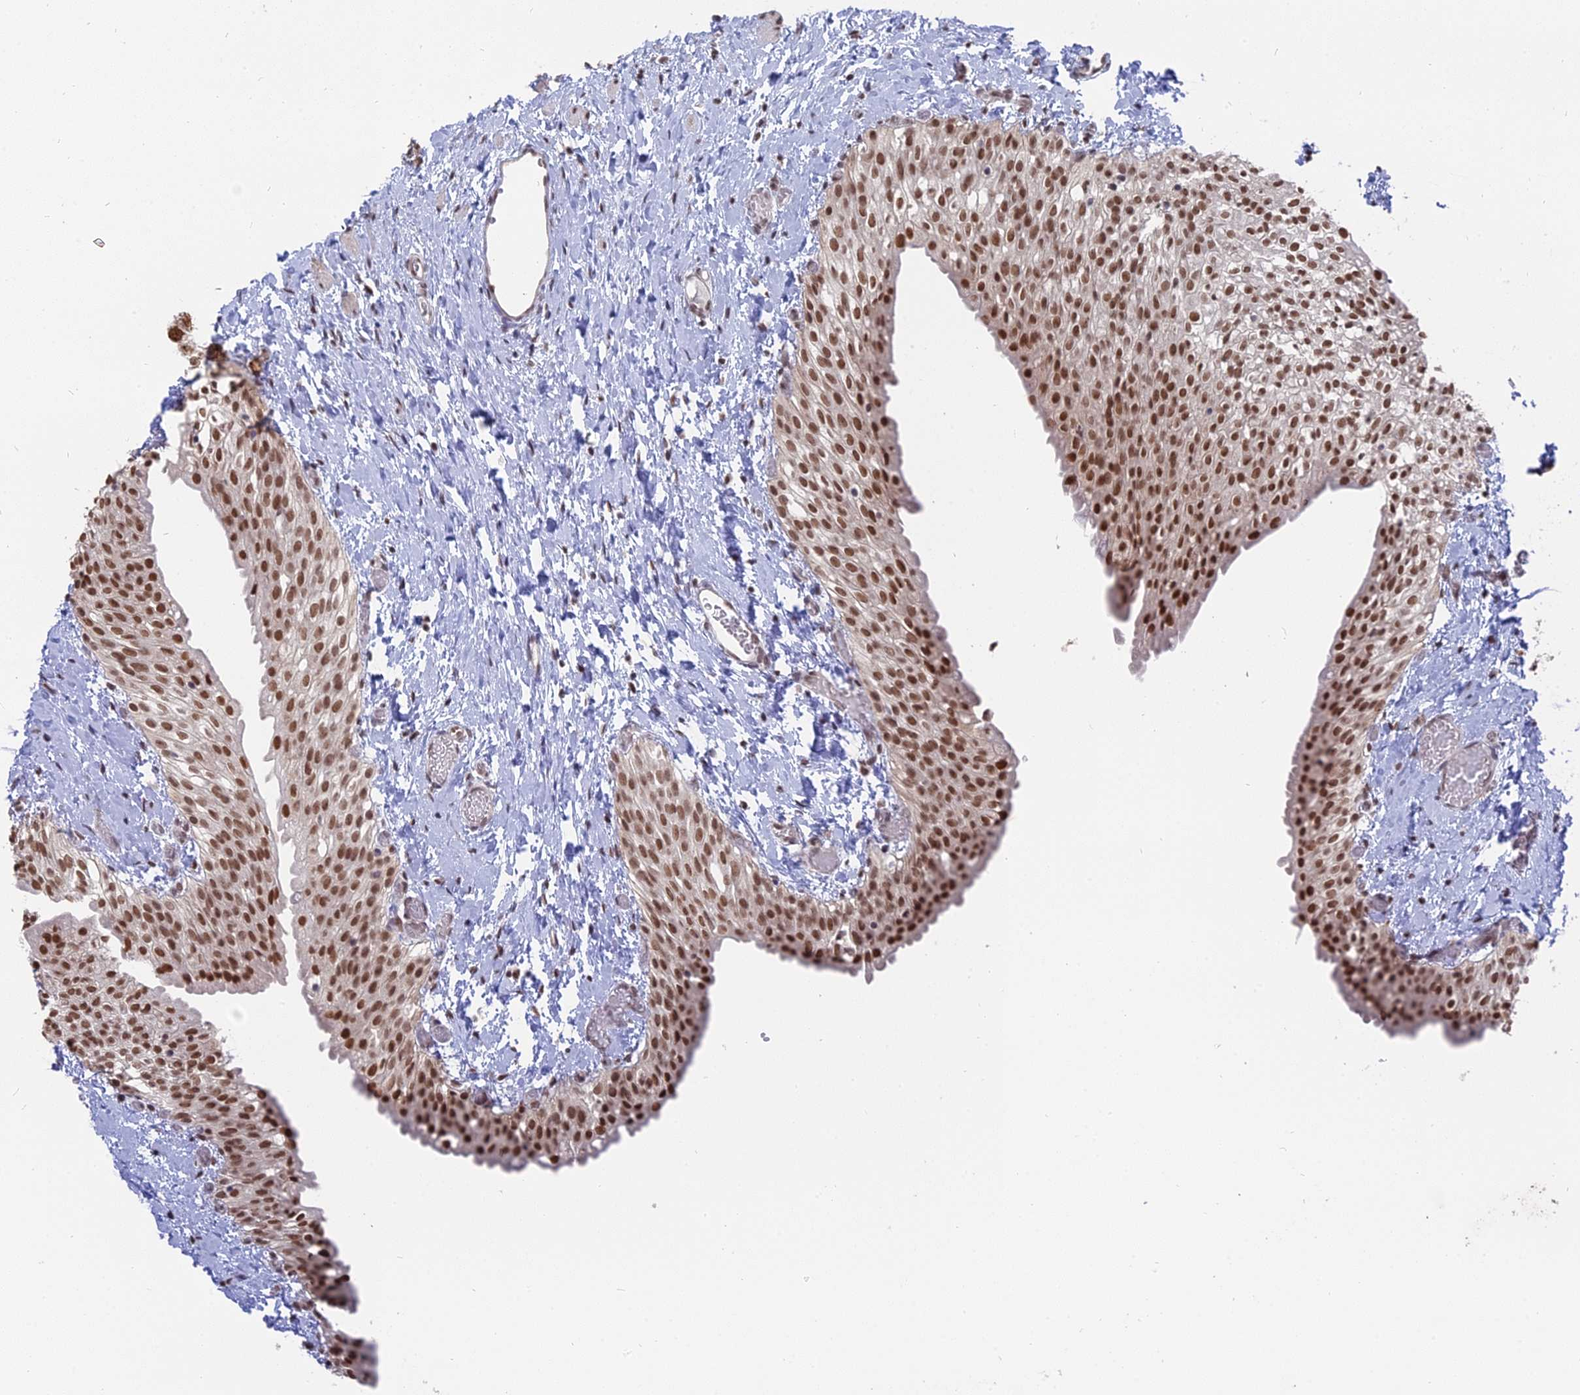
{"staining": {"intensity": "strong", "quantity": ">75%", "location": "nuclear"}, "tissue": "urinary bladder", "cell_type": "Urothelial cells", "image_type": "normal", "snomed": [{"axis": "morphology", "description": "Normal tissue, NOS"}, {"axis": "topography", "description": "Urinary bladder"}], "caption": "An IHC image of unremarkable tissue is shown. Protein staining in brown highlights strong nuclear positivity in urinary bladder within urothelial cells.", "gene": "NR1H3", "patient": {"sex": "male", "age": 1}}